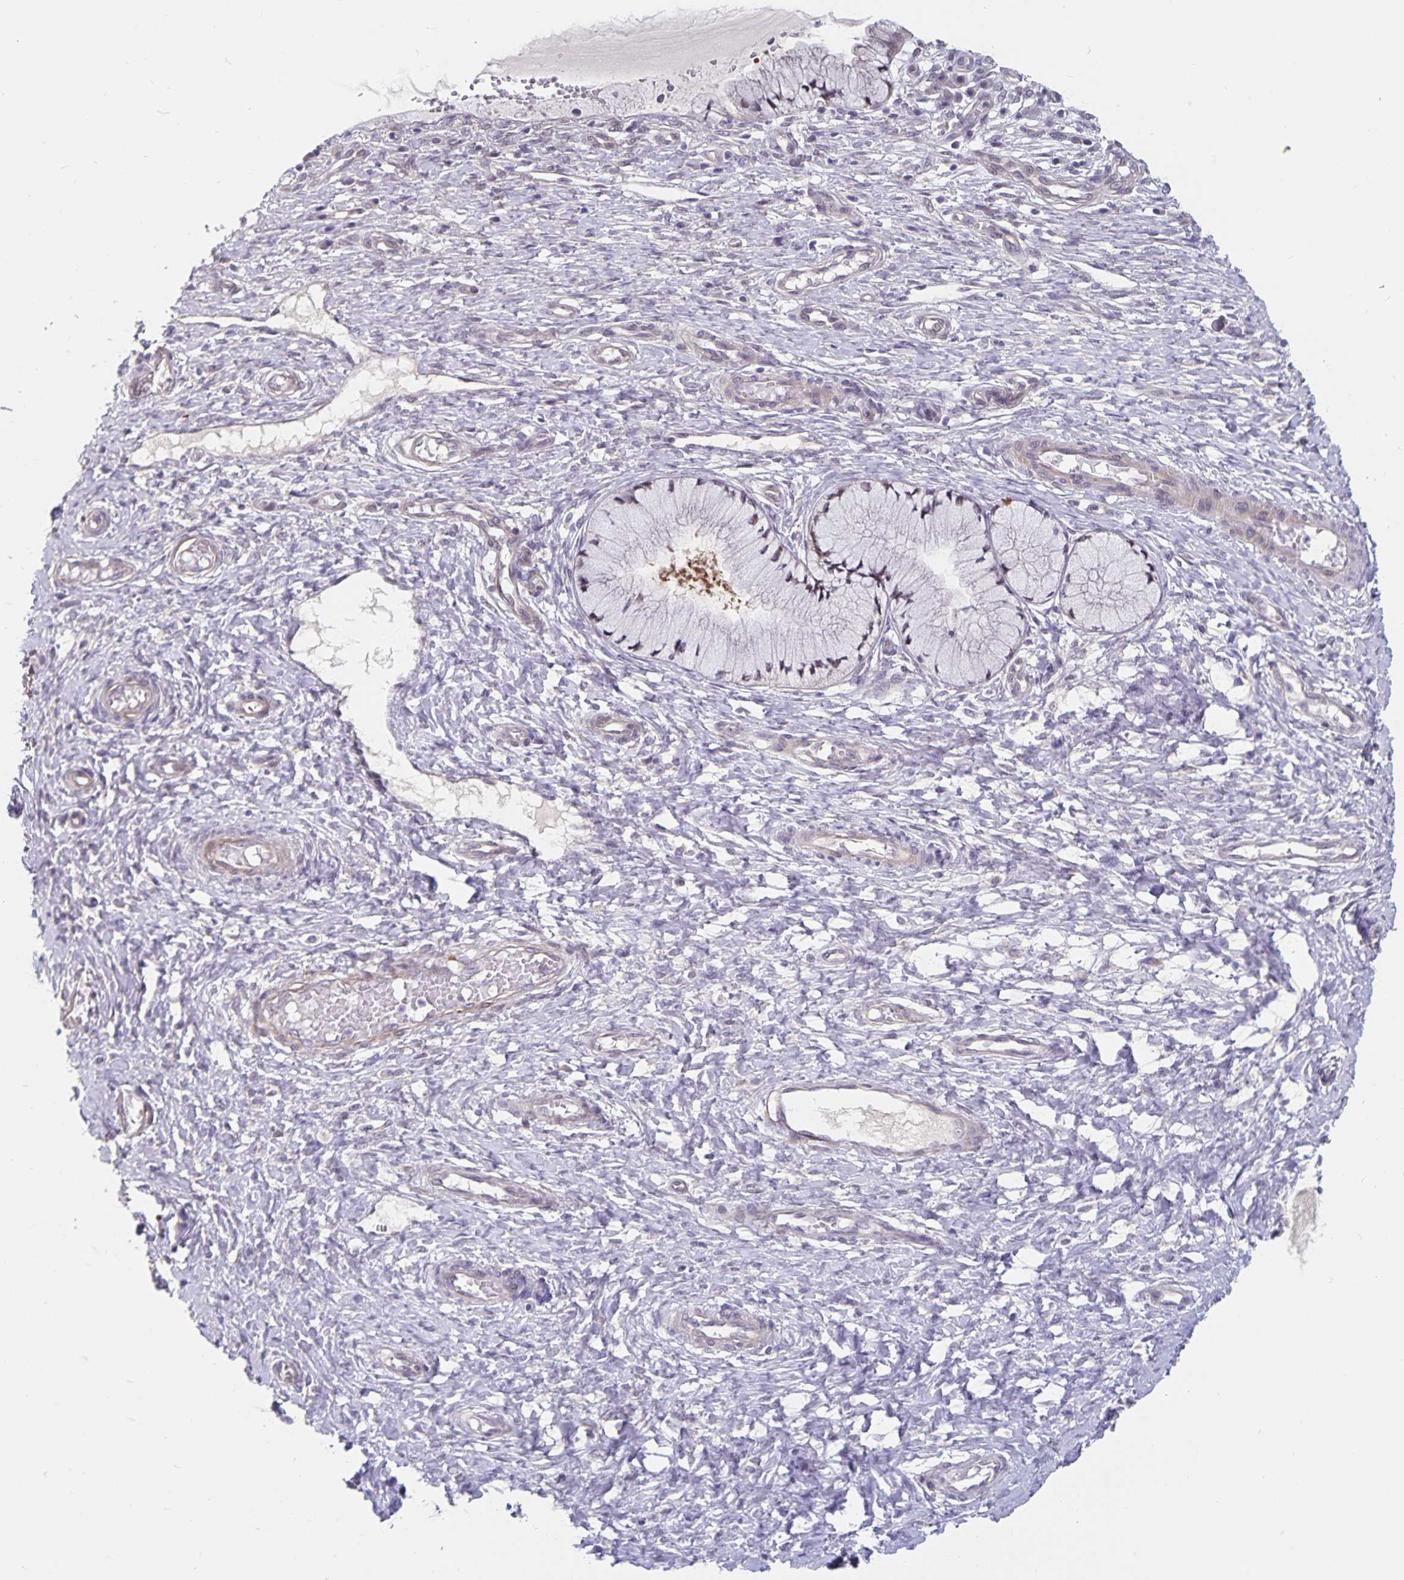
{"staining": {"intensity": "weak", "quantity": "25%-75%", "location": "nuclear"}, "tissue": "cervix", "cell_type": "Glandular cells", "image_type": "normal", "snomed": [{"axis": "morphology", "description": "Normal tissue, NOS"}, {"axis": "topography", "description": "Cervix"}], "caption": "A low amount of weak nuclear positivity is present in about 25%-75% of glandular cells in unremarkable cervix. The staining was performed using DAB (3,3'-diaminobenzidine) to visualize the protein expression in brown, while the nuclei were stained in blue with hematoxylin (Magnification: 20x).", "gene": "BAG6", "patient": {"sex": "female", "age": 37}}